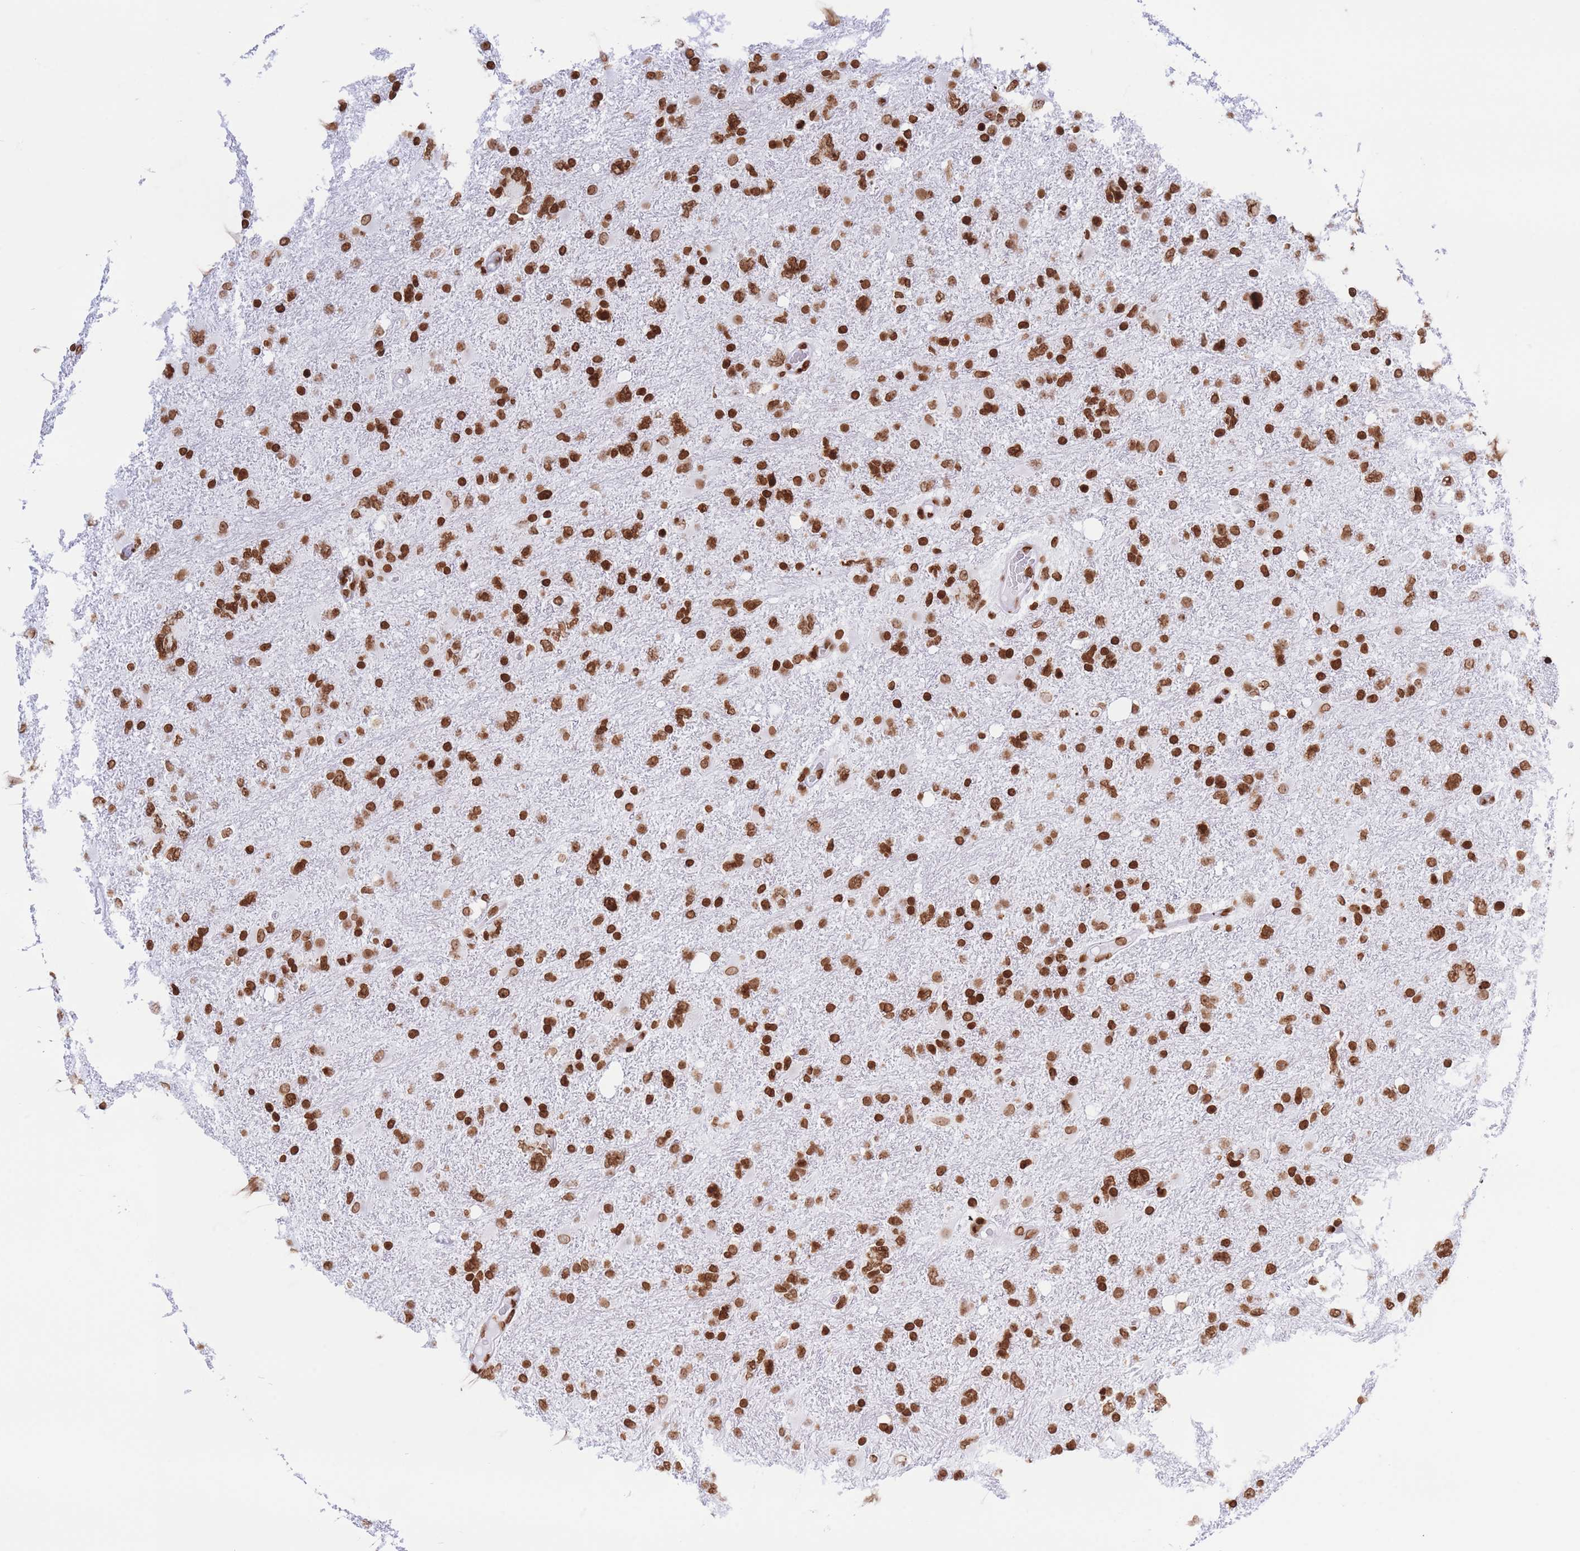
{"staining": {"intensity": "strong", "quantity": ">75%", "location": "nuclear"}, "tissue": "glioma", "cell_type": "Tumor cells", "image_type": "cancer", "snomed": [{"axis": "morphology", "description": "Glioma, malignant, High grade"}, {"axis": "topography", "description": "Brain"}], "caption": "The histopathology image displays immunohistochemical staining of glioma. There is strong nuclear expression is identified in about >75% of tumor cells.", "gene": "H2BC11", "patient": {"sex": "male", "age": 61}}